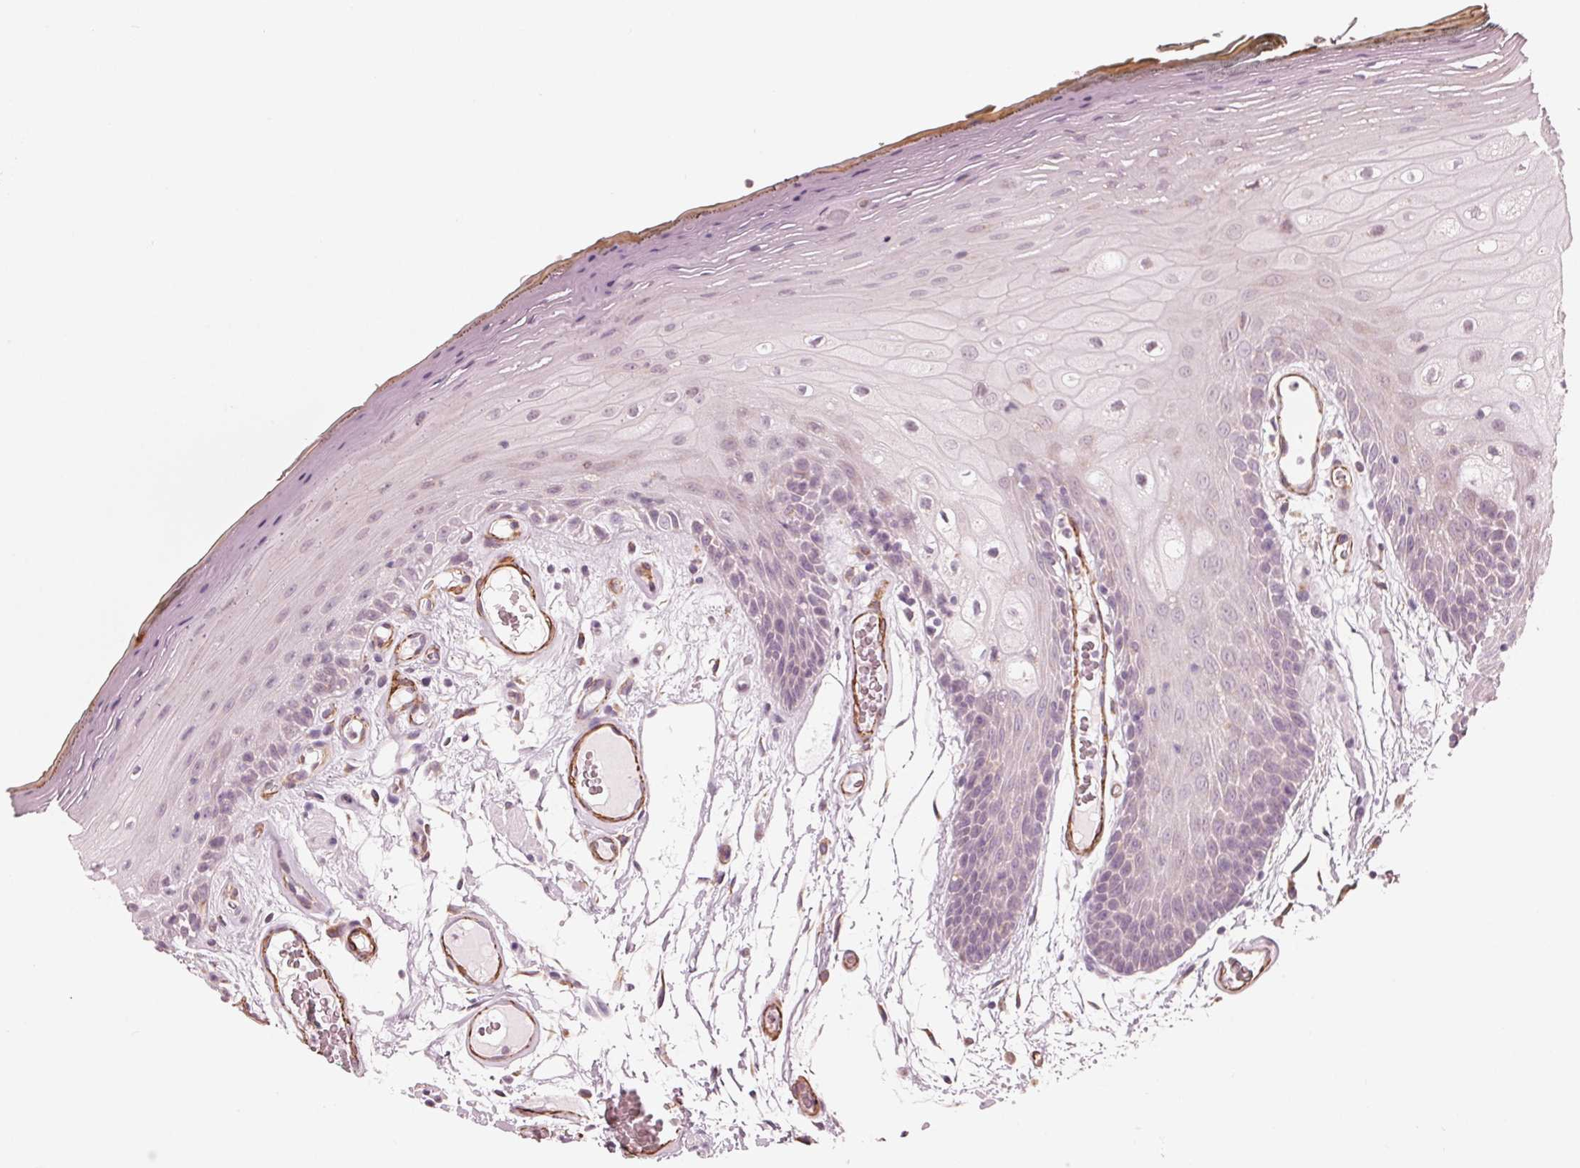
{"staining": {"intensity": "negative", "quantity": "none", "location": "none"}, "tissue": "oral mucosa", "cell_type": "Squamous epithelial cells", "image_type": "normal", "snomed": [{"axis": "morphology", "description": "Normal tissue, NOS"}, {"axis": "morphology", "description": "Squamous cell carcinoma, NOS"}, {"axis": "topography", "description": "Oral tissue"}, {"axis": "topography", "description": "Head-Neck"}], "caption": "The IHC histopathology image has no significant positivity in squamous epithelial cells of oral mucosa.", "gene": "MIER3", "patient": {"sex": "male", "age": 52}}